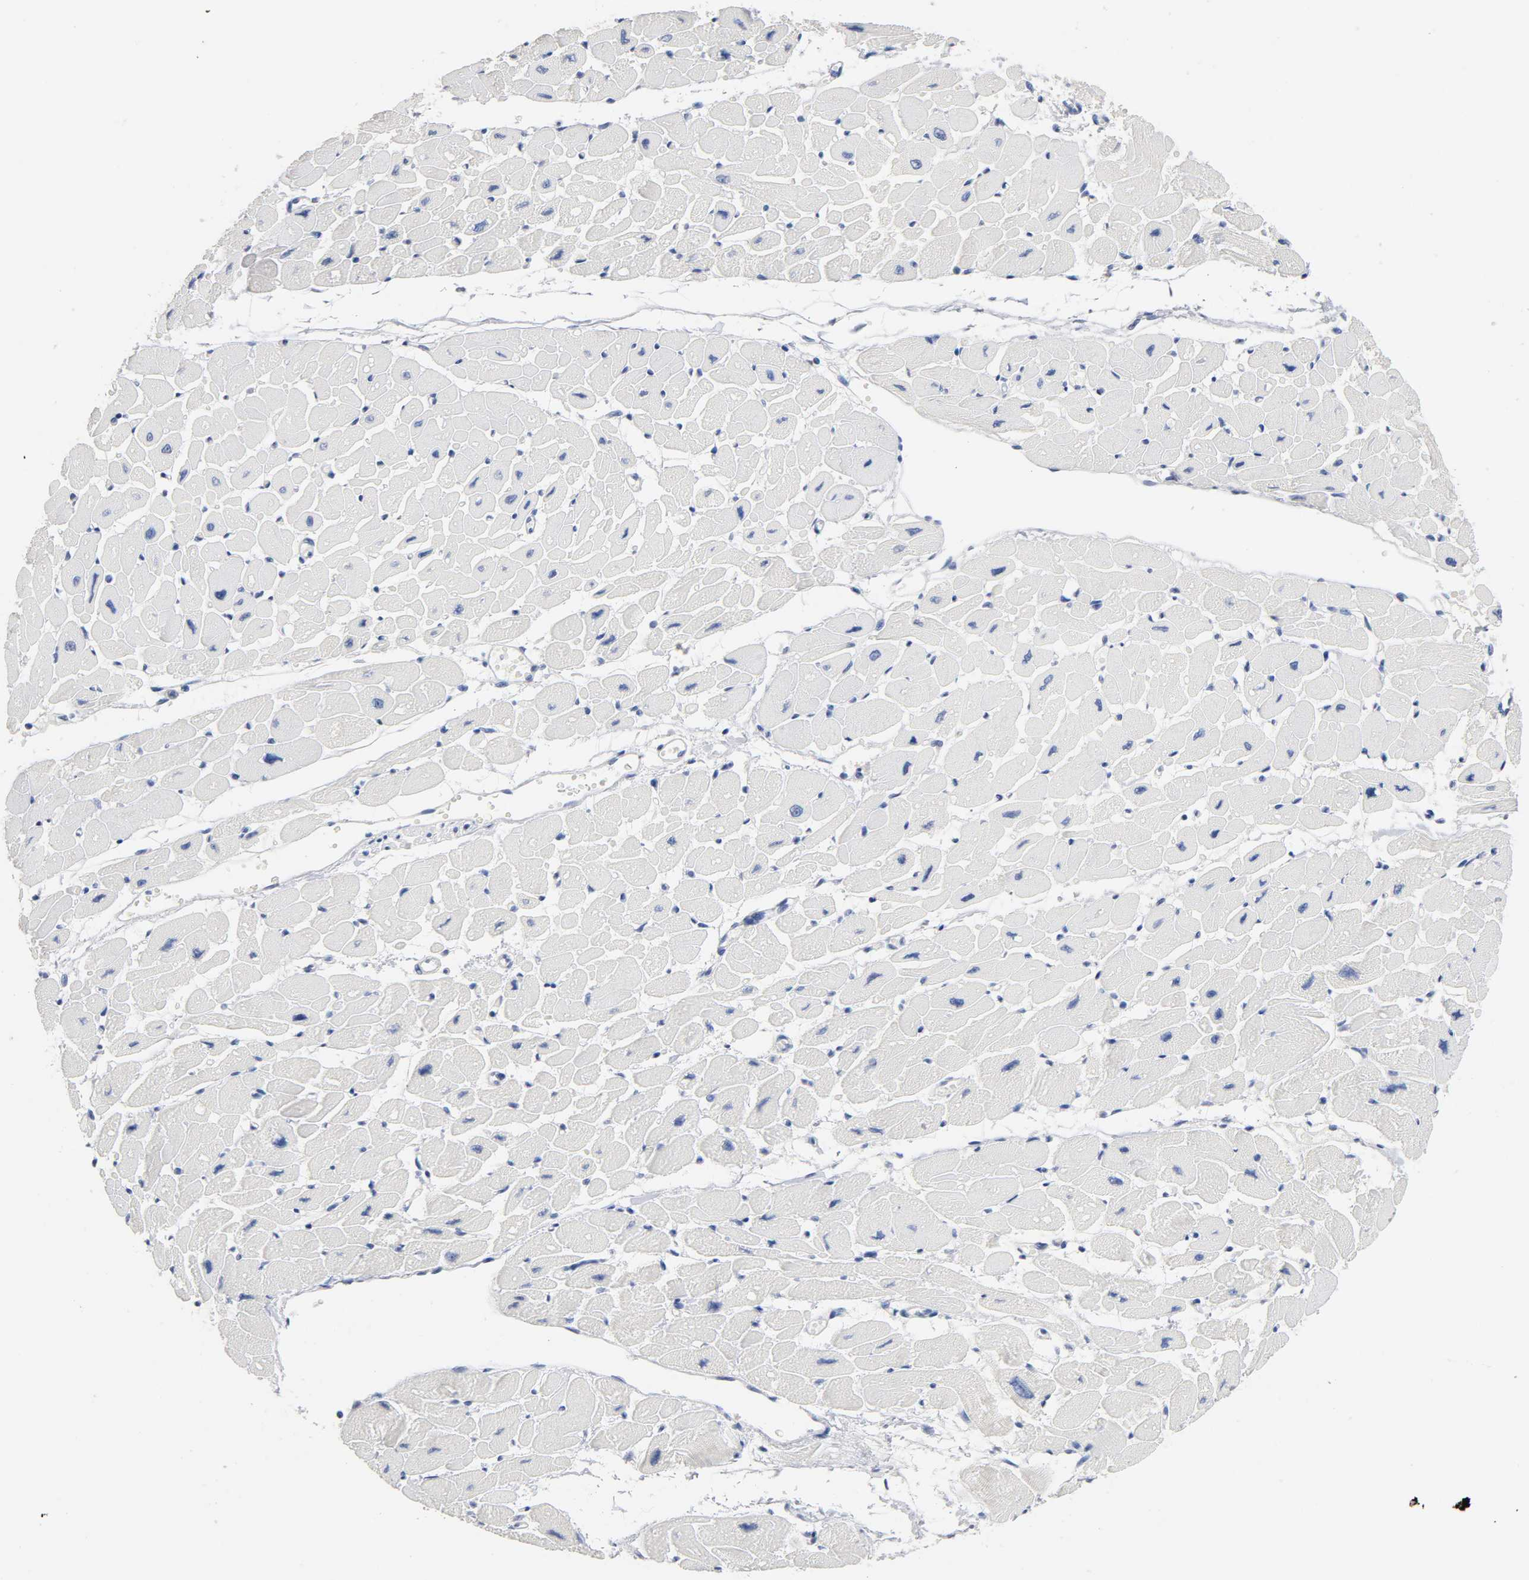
{"staining": {"intensity": "negative", "quantity": "none", "location": "none"}, "tissue": "heart muscle", "cell_type": "Cardiomyocytes", "image_type": "normal", "snomed": [{"axis": "morphology", "description": "Normal tissue, NOS"}, {"axis": "topography", "description": "Heart"}], "caption": "The histopathology image demonstrates no staining of cardiomyocytes in unremarkable heart muscle. (DAB (3,3'-diaminobenzidine) immunohistochemistry (IHC) with hematoxylin counter stain).", "gene": "ZCCHC13", "patient": {"sex": "female", "age": 54}}